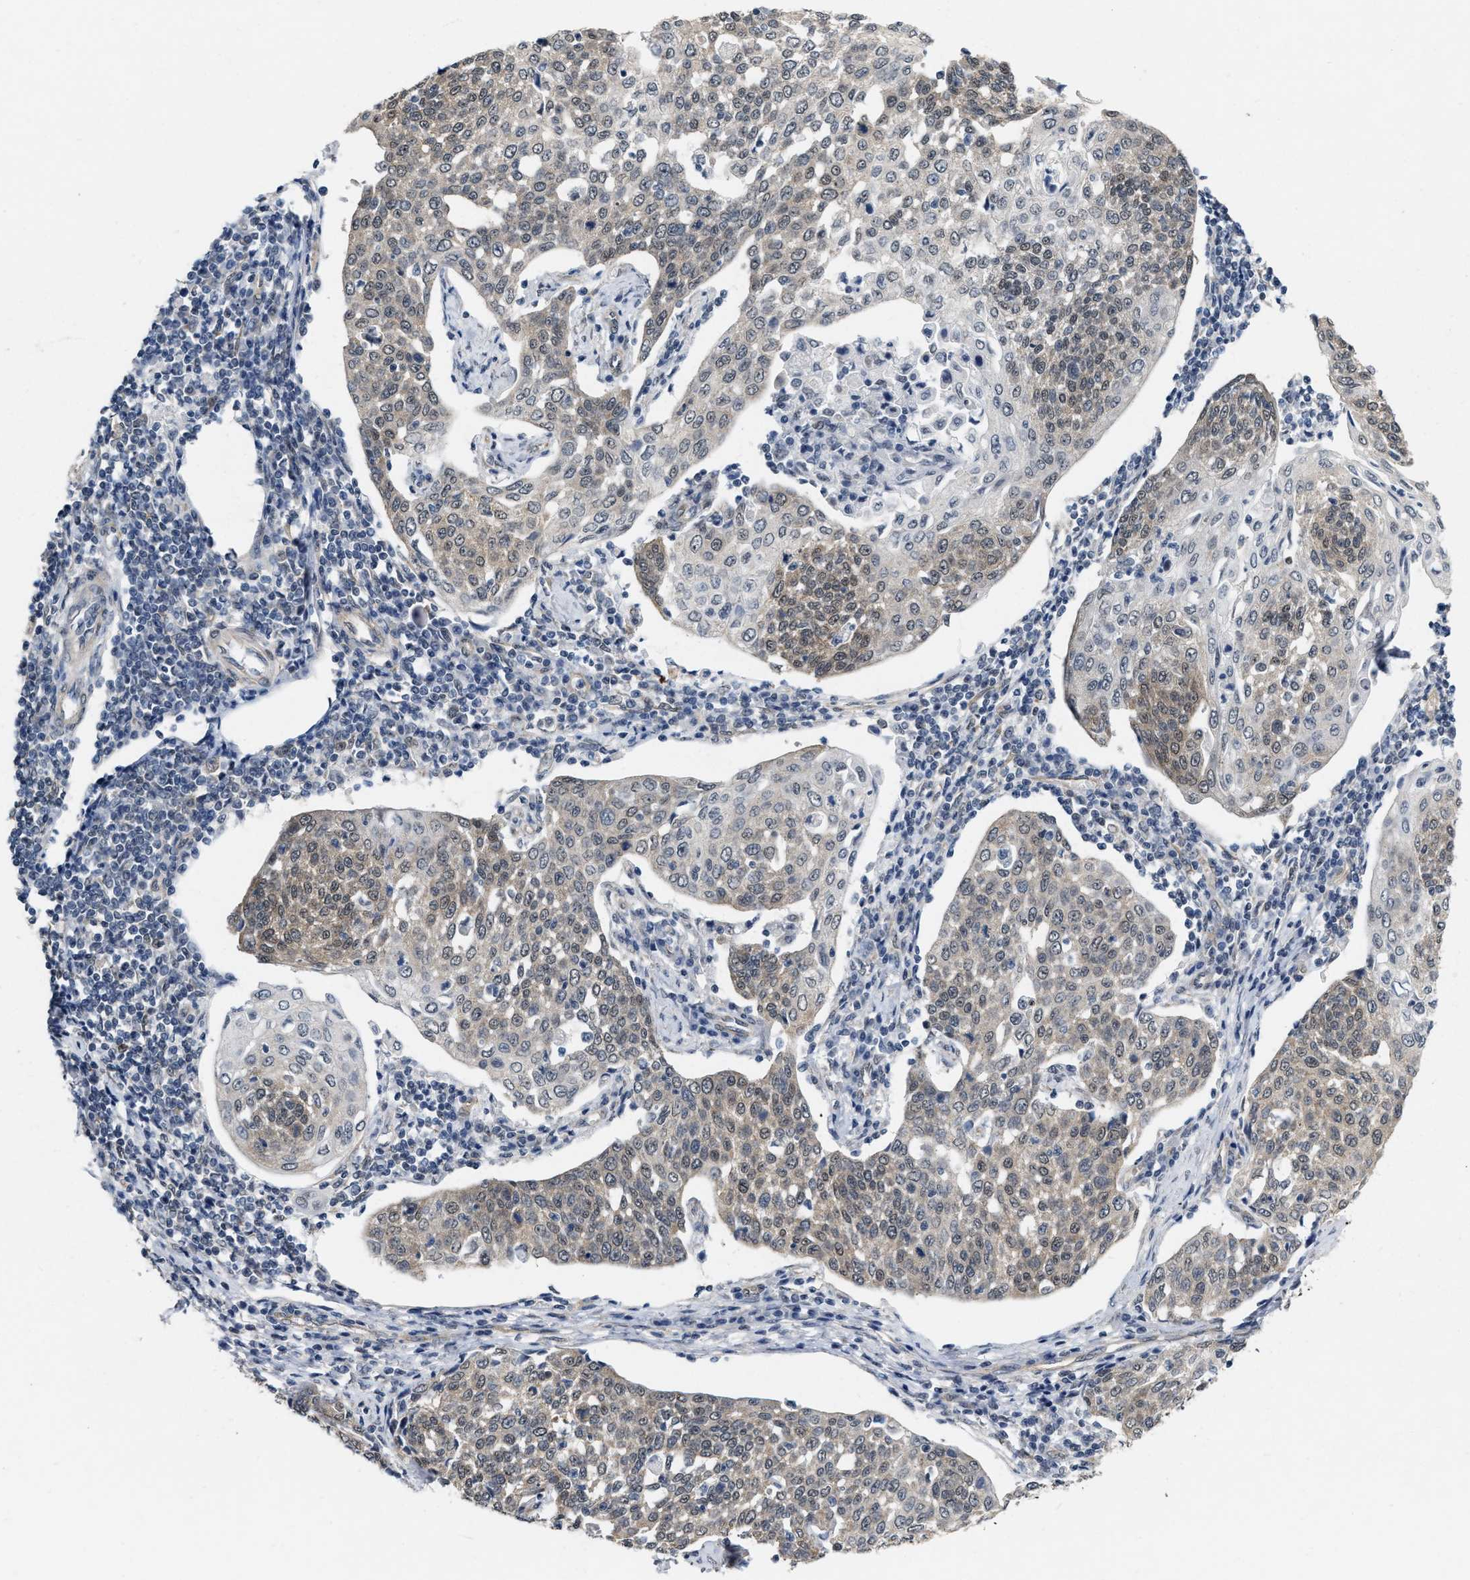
{"staining": {"intensity": "weak", "quantity": ">75%", "location": "cytoplasmic/membranous"}, "tissue": "cervical cancer", "cell_type": "Tumor cells", "image_type": "cancer", "snomed": [{"axis": "morphology", "description": "Squamous cell carcinoma, NOS"}, {"axis": "topography", "description": "Cervix"}], "caption": "DAB immunohistochemical staining of cervical squamous cell carcinoma reveals weak cytoplasmic/membranous protein expression in approximately >75% of tumor cells.", "gene": "RUVBL1", "patient": {"sex": "female", "age": 34}}